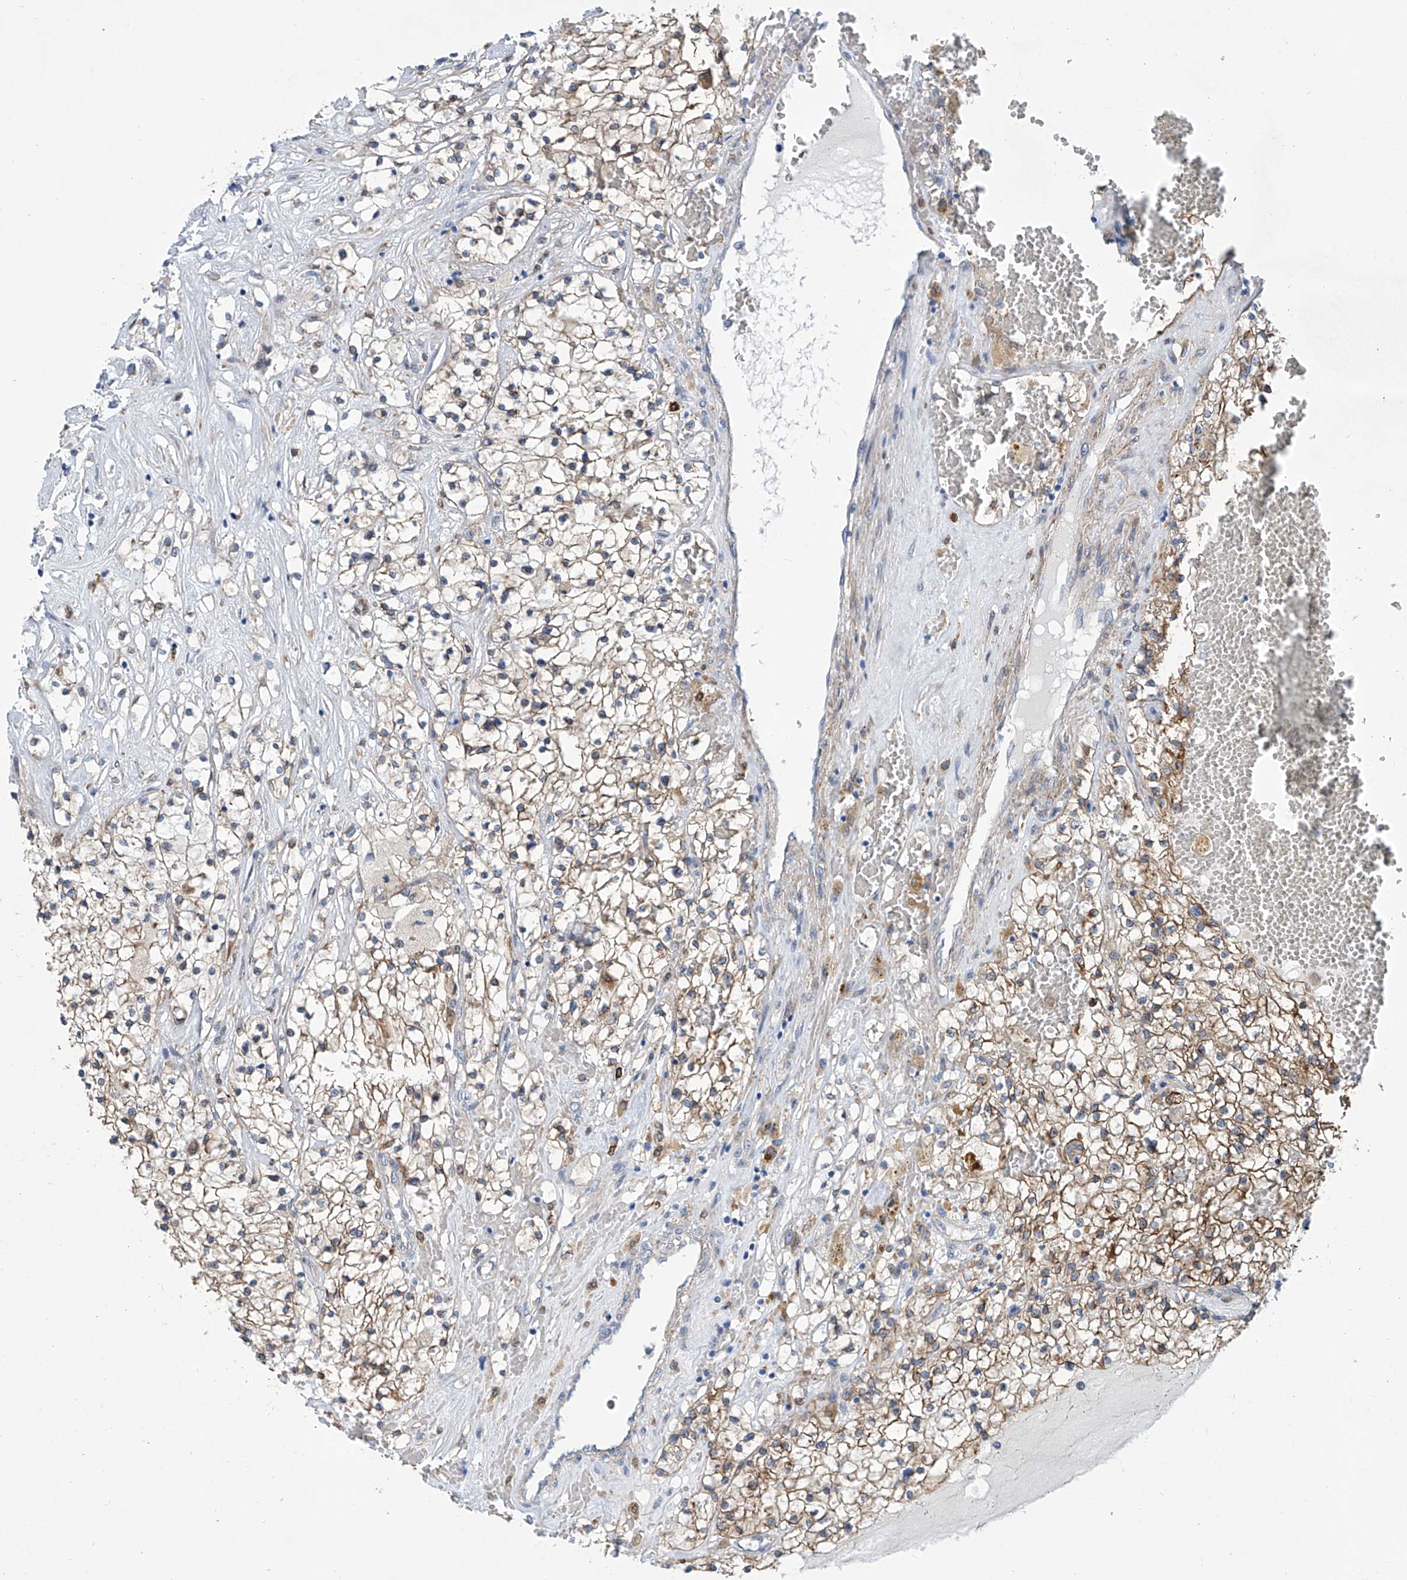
{"staining": {"intensity": "moderate", "quantity": "25%-75%", "location": "cytoplasmic/membranous"}, "tissue": "renal cancer", "cell_type": "Tumor cells", "image_type": "cancer", "snomed": [{"axis": "morphology", "description": "Normal tissue, NOS"}, {"axis": "morphology", "description": "Adenocarcinoma, NOS"}, {"axis": "topography", "description": "Kidney"}], "caption": "Adenocarcinoma (renal) stained with immunohistochemistry displays moderate cytoplasmic/membranous expression in approximately 25%-75% of tumor cells.", "gene": "TNN", "patient": {"sex": "male", "age": 68}}